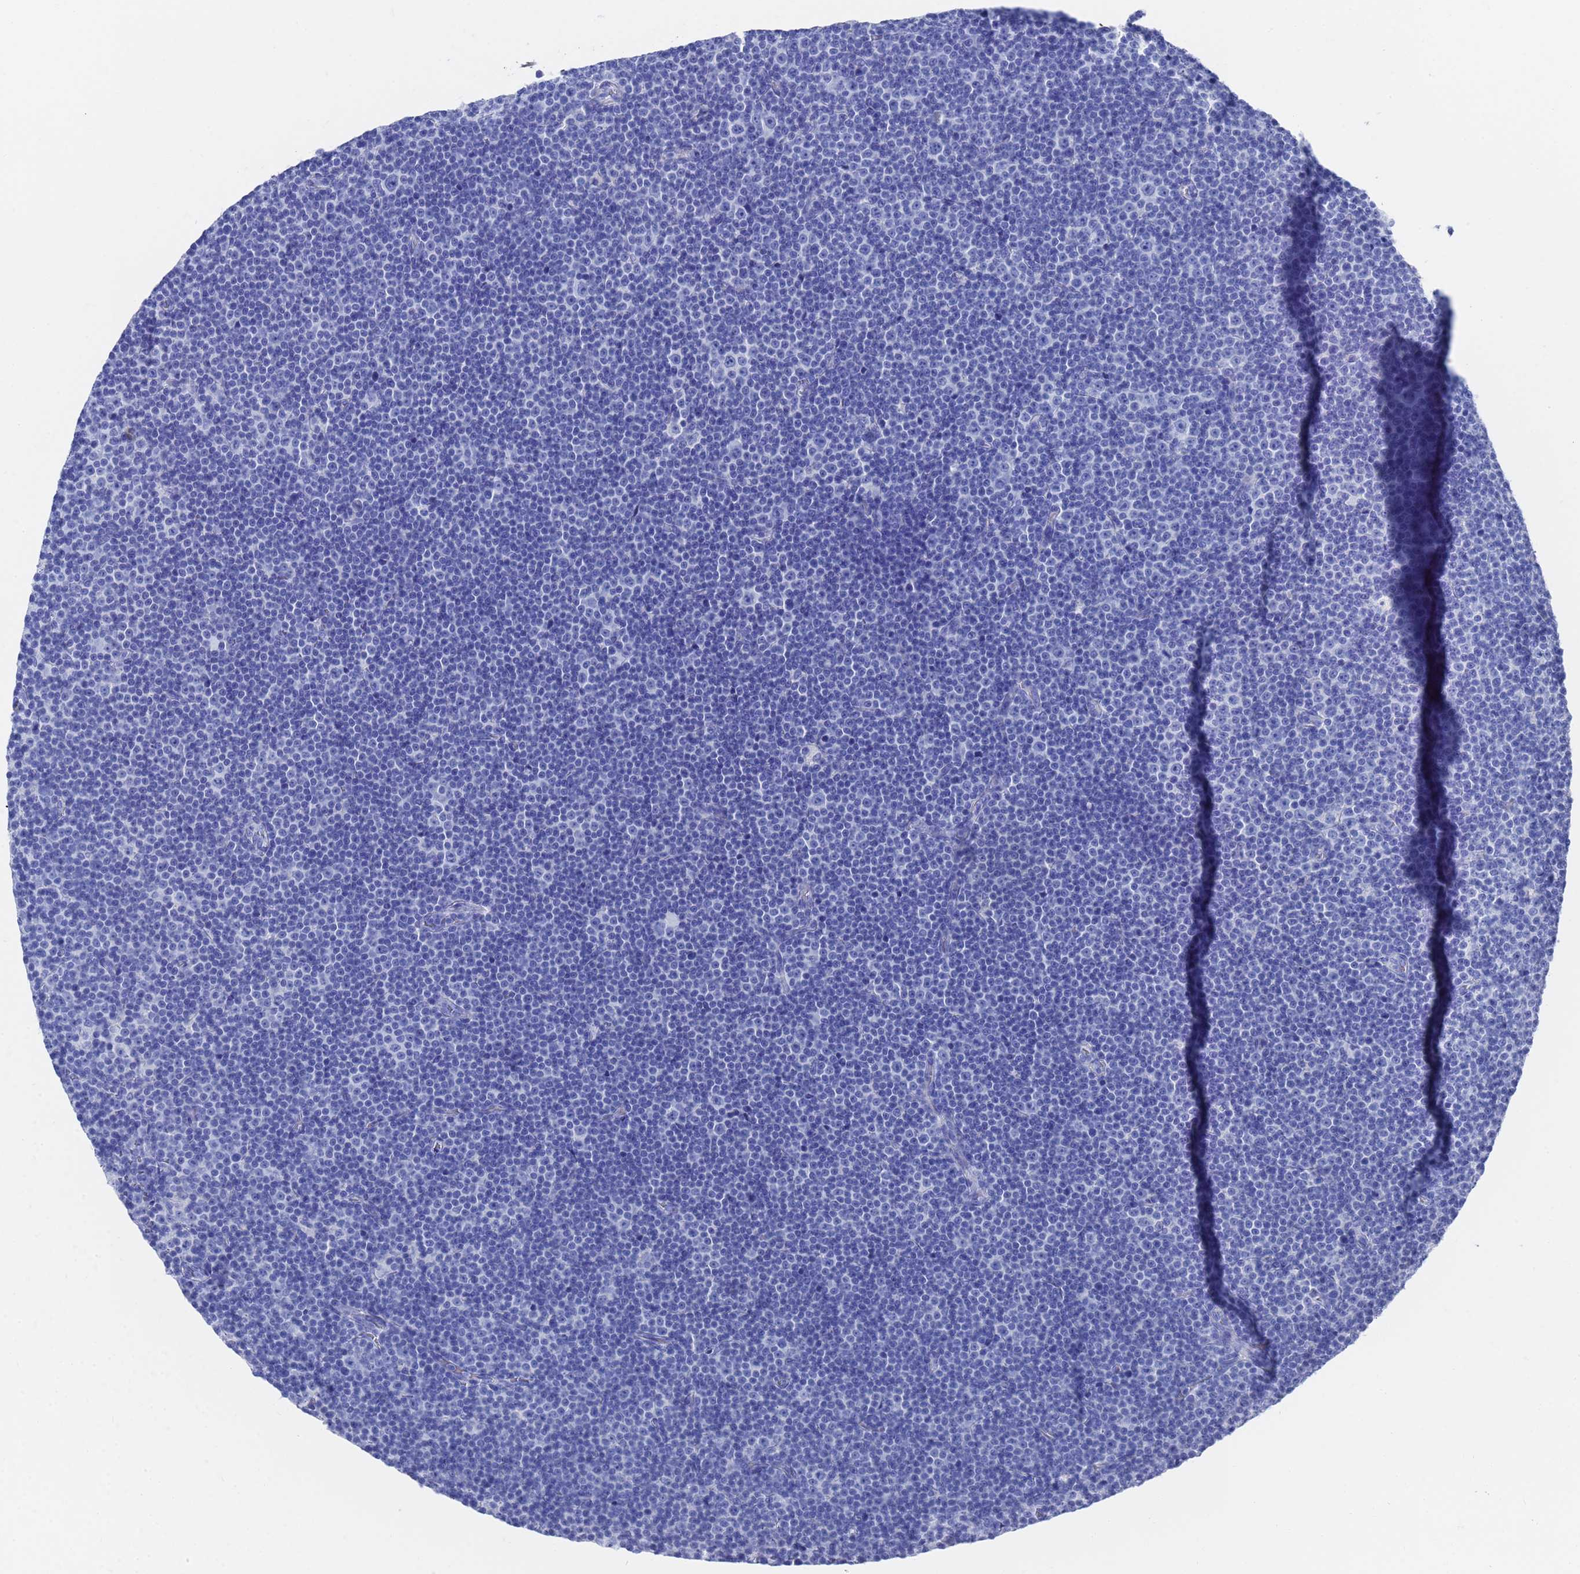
{"staining": {"intensity": "negative", "quantity": "none", "location": "none"}, "tissue": "lymphoma", "cell_type": "Tumor cells", "image_type": "cancer", "snomed": [{"axis": "morphology", "description": "Malignant lymphoma, non-Hodgkin's type, Low grade"}, {"axis": "topography", "description": "Lymph node"}], "caption": "DAB (3,3'-diaminobenzidine) immunohistochemical staining of human malignant lymphoma, non-Hodgkin's type (low-grade) shows no significant staining in tumor cells.", "gene": "GGT1", "patient": {"sex": "female", "age": 67}}